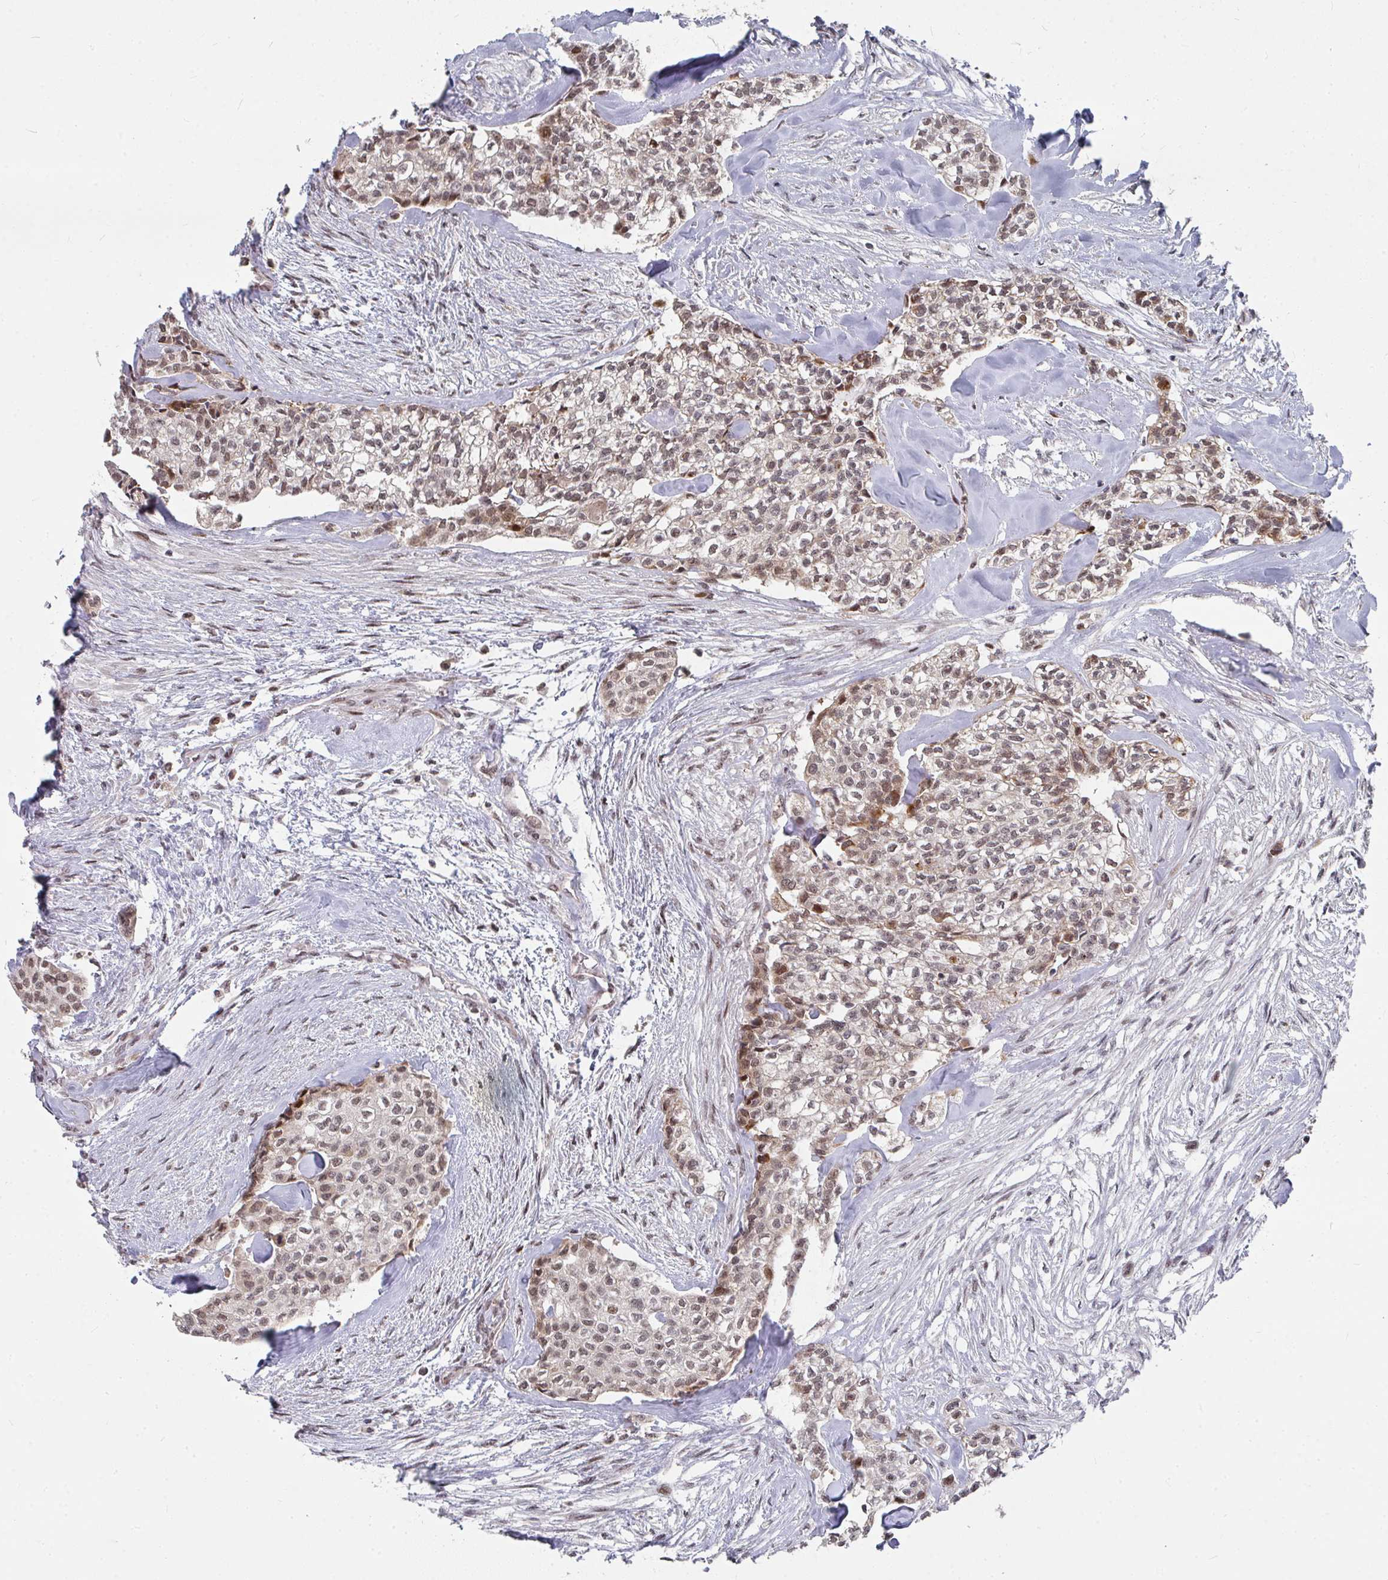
{"staining": {"intensity": "weak", "quantity": ">75%", "location": "nuclear"}, "tissue": "head and neck cancer", "cell_type": "Tumor cells", "image_type": "cancer", "snomed": [{"axis": "morphology", "description": "Adenocarcinoma, NOS"}, {"axis": "topography", "description": "Head-Neck"}], "caption": "DAB immunohistochemical staining of human head and neck adenocarcinoma demonstrates weak nuclear protein positivity in approximately >75% of tumor cells. The protein of interest is shown in brown color, while the nuclei are stained blue.", "gene": "RBBP5", "patient": {"sex": "male", "age": 81}}